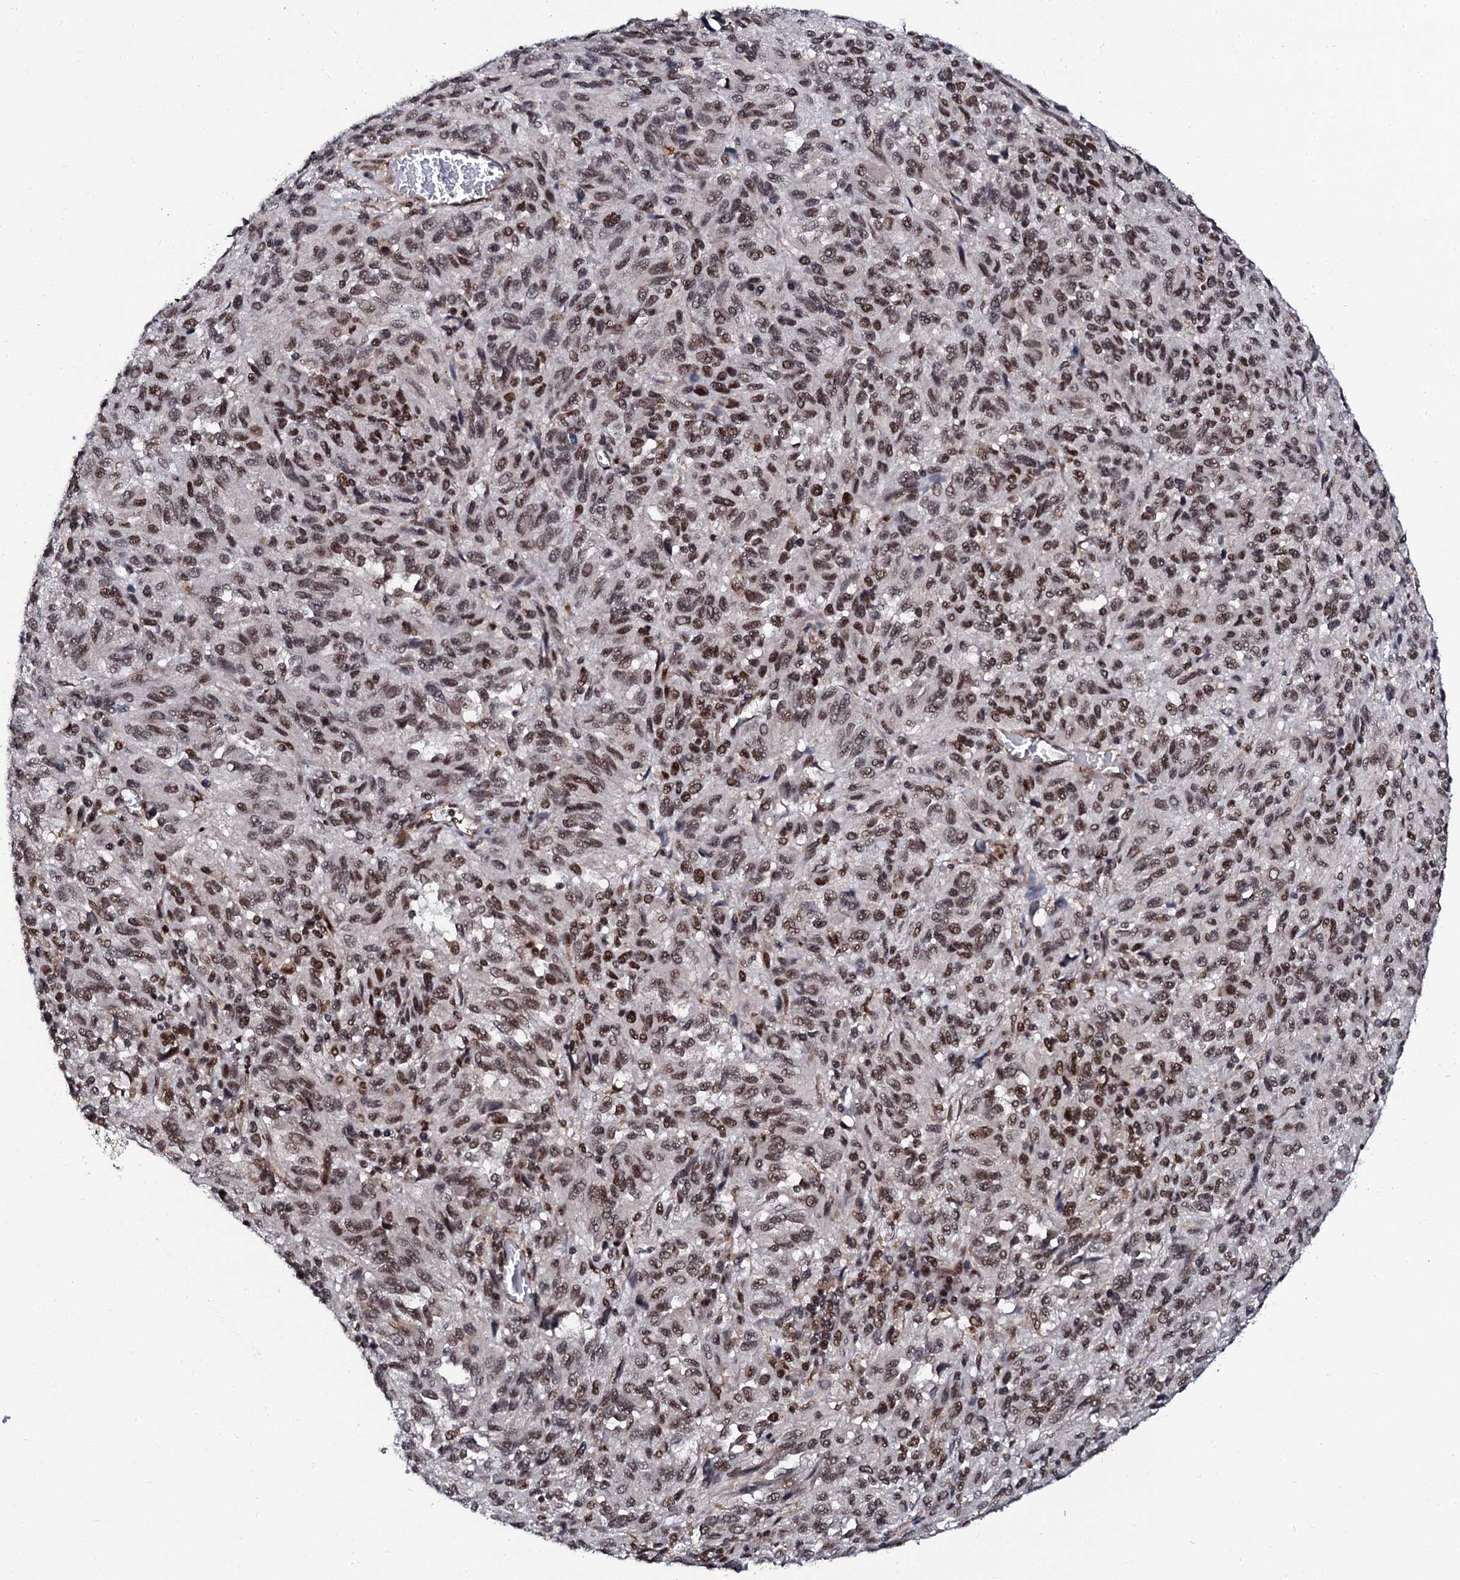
{"staining": {"intensity": "moderate", "quantity": ">75%", "location": "nuclear"}, "tissue": "melanoma", "cell_type": "Tumor cells", "image_type": "cancer", "snomed": [{"axis": "morphology", "description": "Malignant melanoma, Metastatic site"}, {"axis": "topography", "description": "Lung"}], "caption": "The image displays a brown stain indicating the presence of a protein in the nuclear of tumor cells in melanoma.", "gene": "CSTF3", "patient": {"sex": "male", "age": 64}}